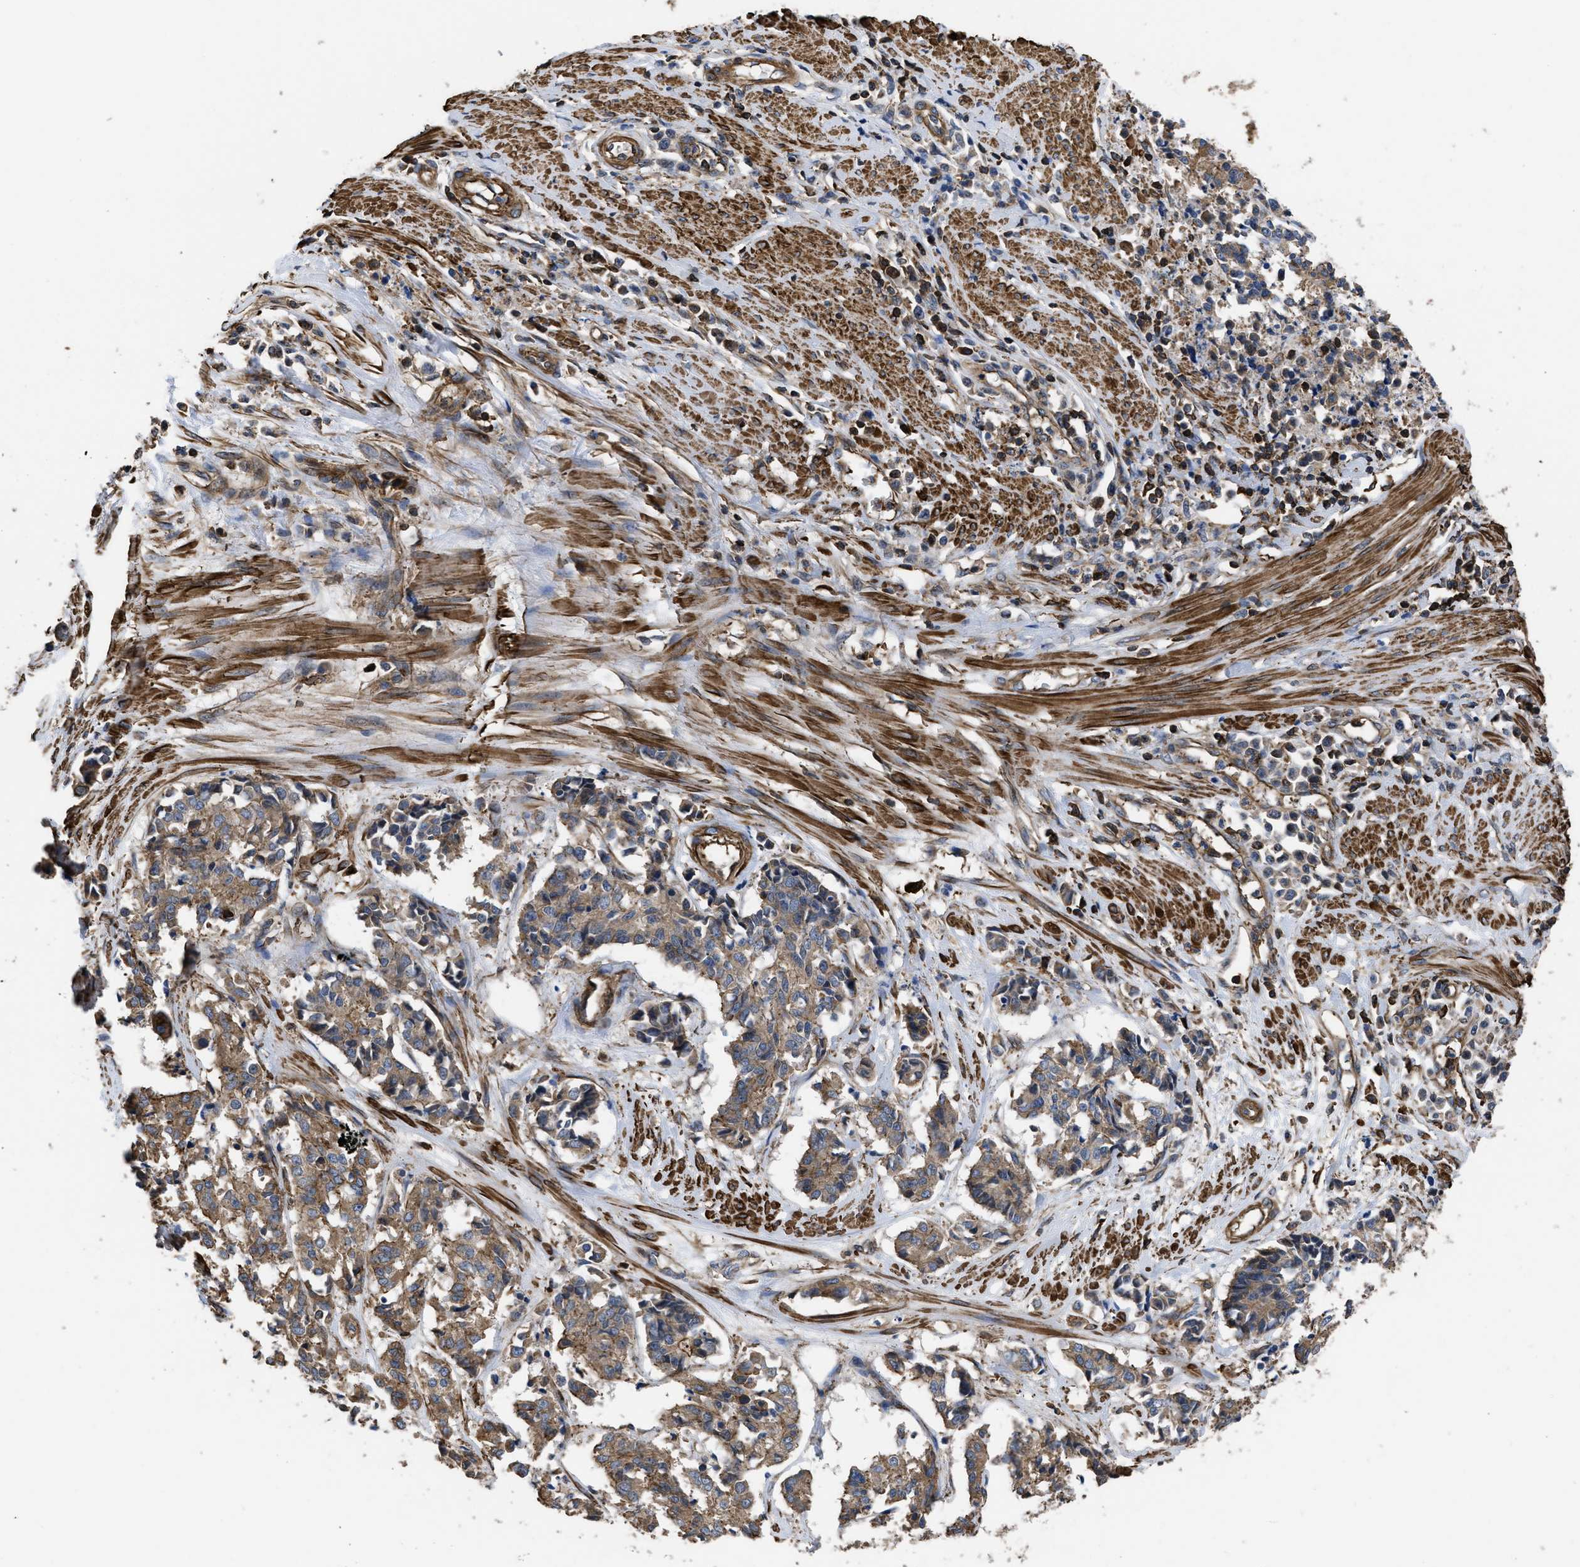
{"staining": {"intensity": "weak", "quantity": ">75%", "location": "cytoplasmic/membranous"}, "tissue": "cervical cancer", "cell_type": "Tumor cells", "image_type": "cancer", "snomed": [{"axis": "morphology", "description": "Squamous cell carcinoma, NOS"}, {"axis": "topography", "description": "Cervix"}], "caption": "A high-resolution micrograph shows immunohistochemistry (IHC) staining of cervical cancer (squamous cell carcinoma), which exhibits weak cytoplasmic/membranous expression in about >75% of tumor cells.", "gene": "SCUBE2", "patient": {"sex": "female", "age": 35}}